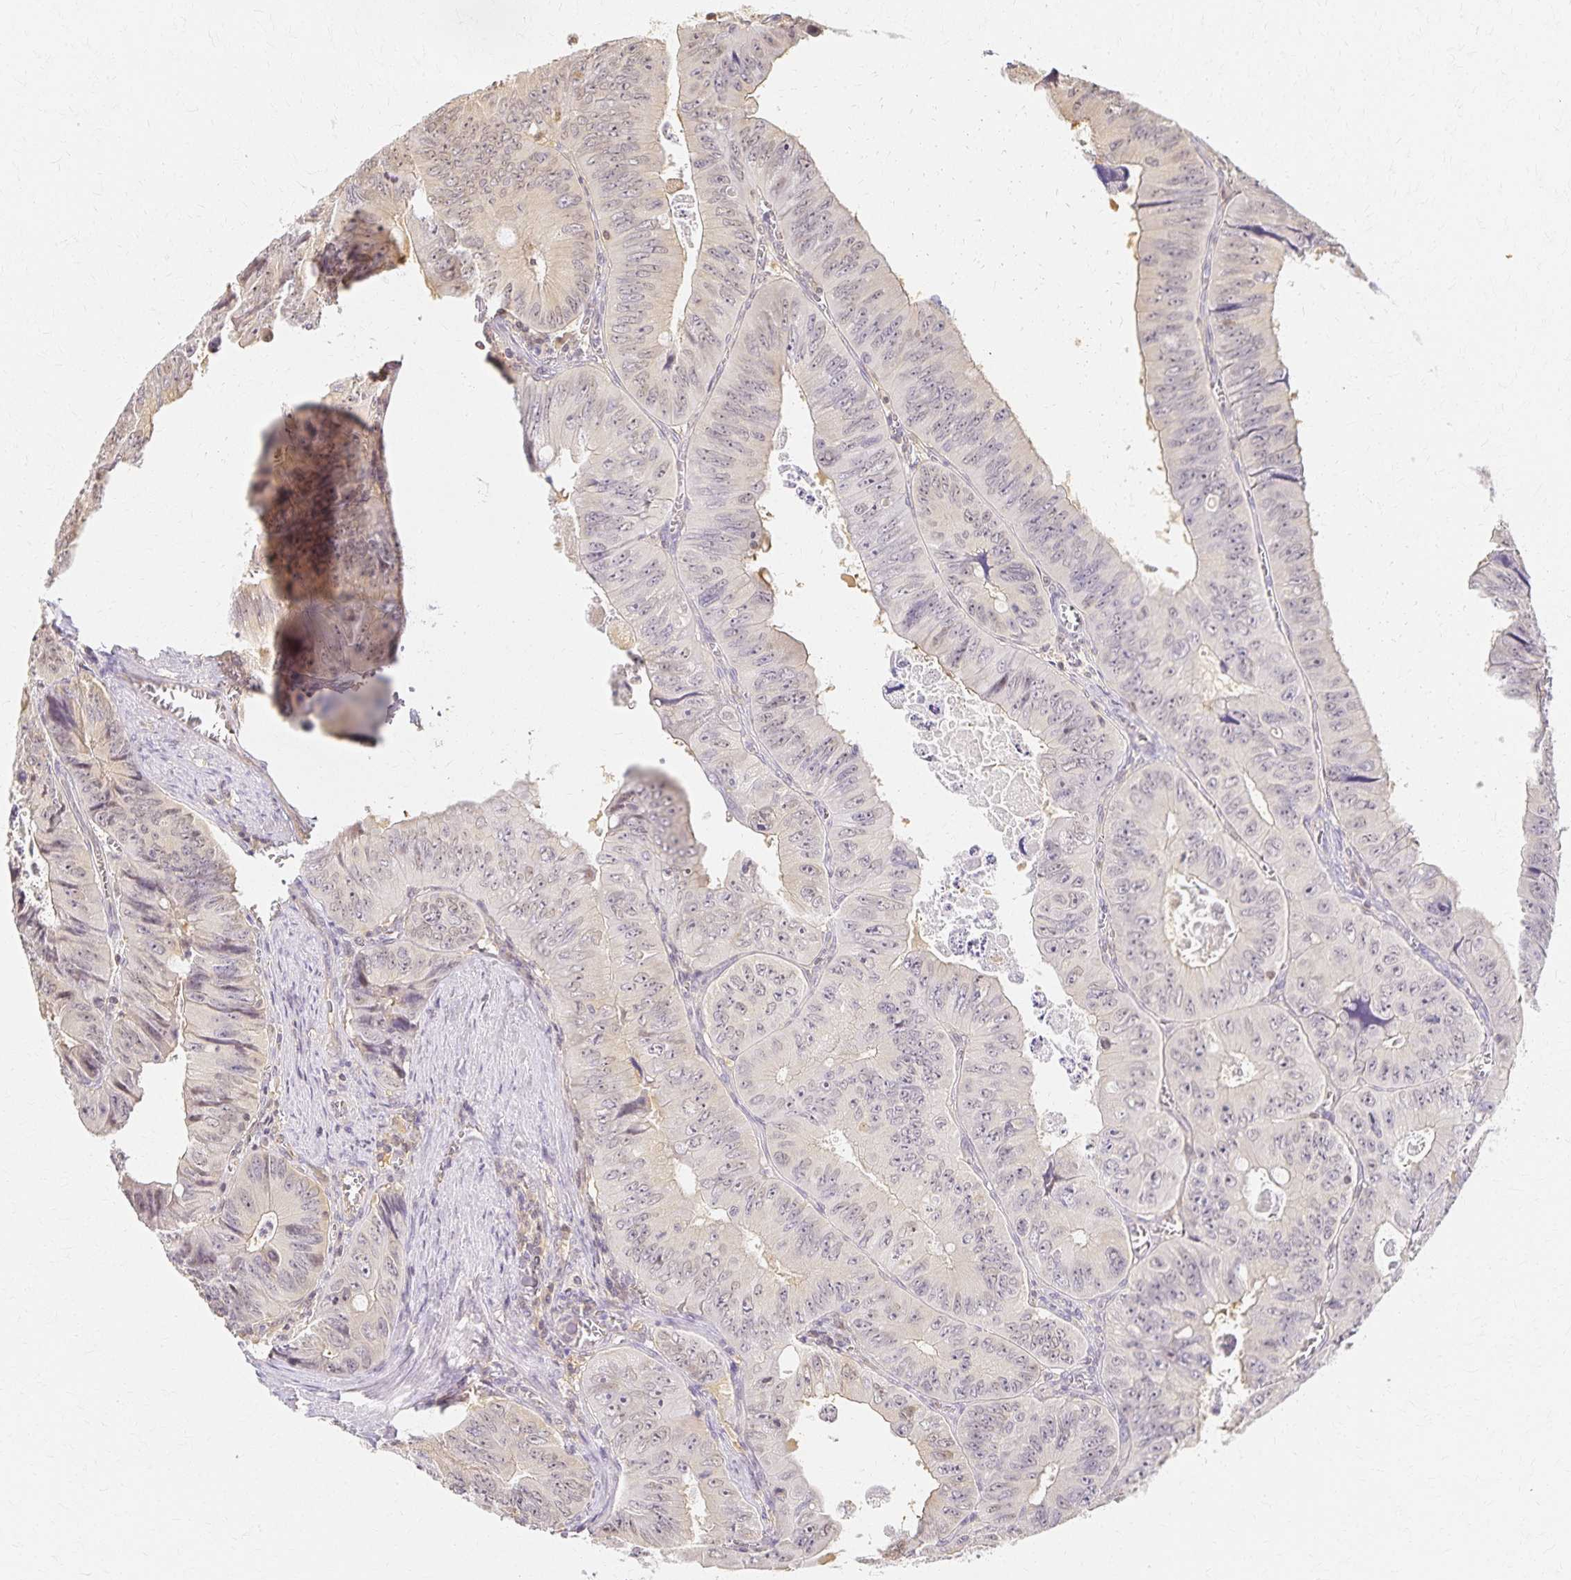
{"staining": {"intensity": "negative", "quantity": "none", "location": "none"}, "tissue": "colorectal cancer", "cell_type": "Tumor cells", "image_type": "cancer", "snomed": [{"axis": "morphology", "description": "Adenocarcinoma, NOS"}, {"axis": "topography", "description": "Colon"}], "caption": "The immunohistochemistry photomicrograph has no significant positivity in tumor cells of adenocarcinoma (colorectal) tissue. (Brightfield microscopy of DAB (3,3'-diaminobenzidine) immunohistochemistry (IHC) at high magnification).", "gene": "AZGP1", "patient": {"sex": "female", "age": 84}}